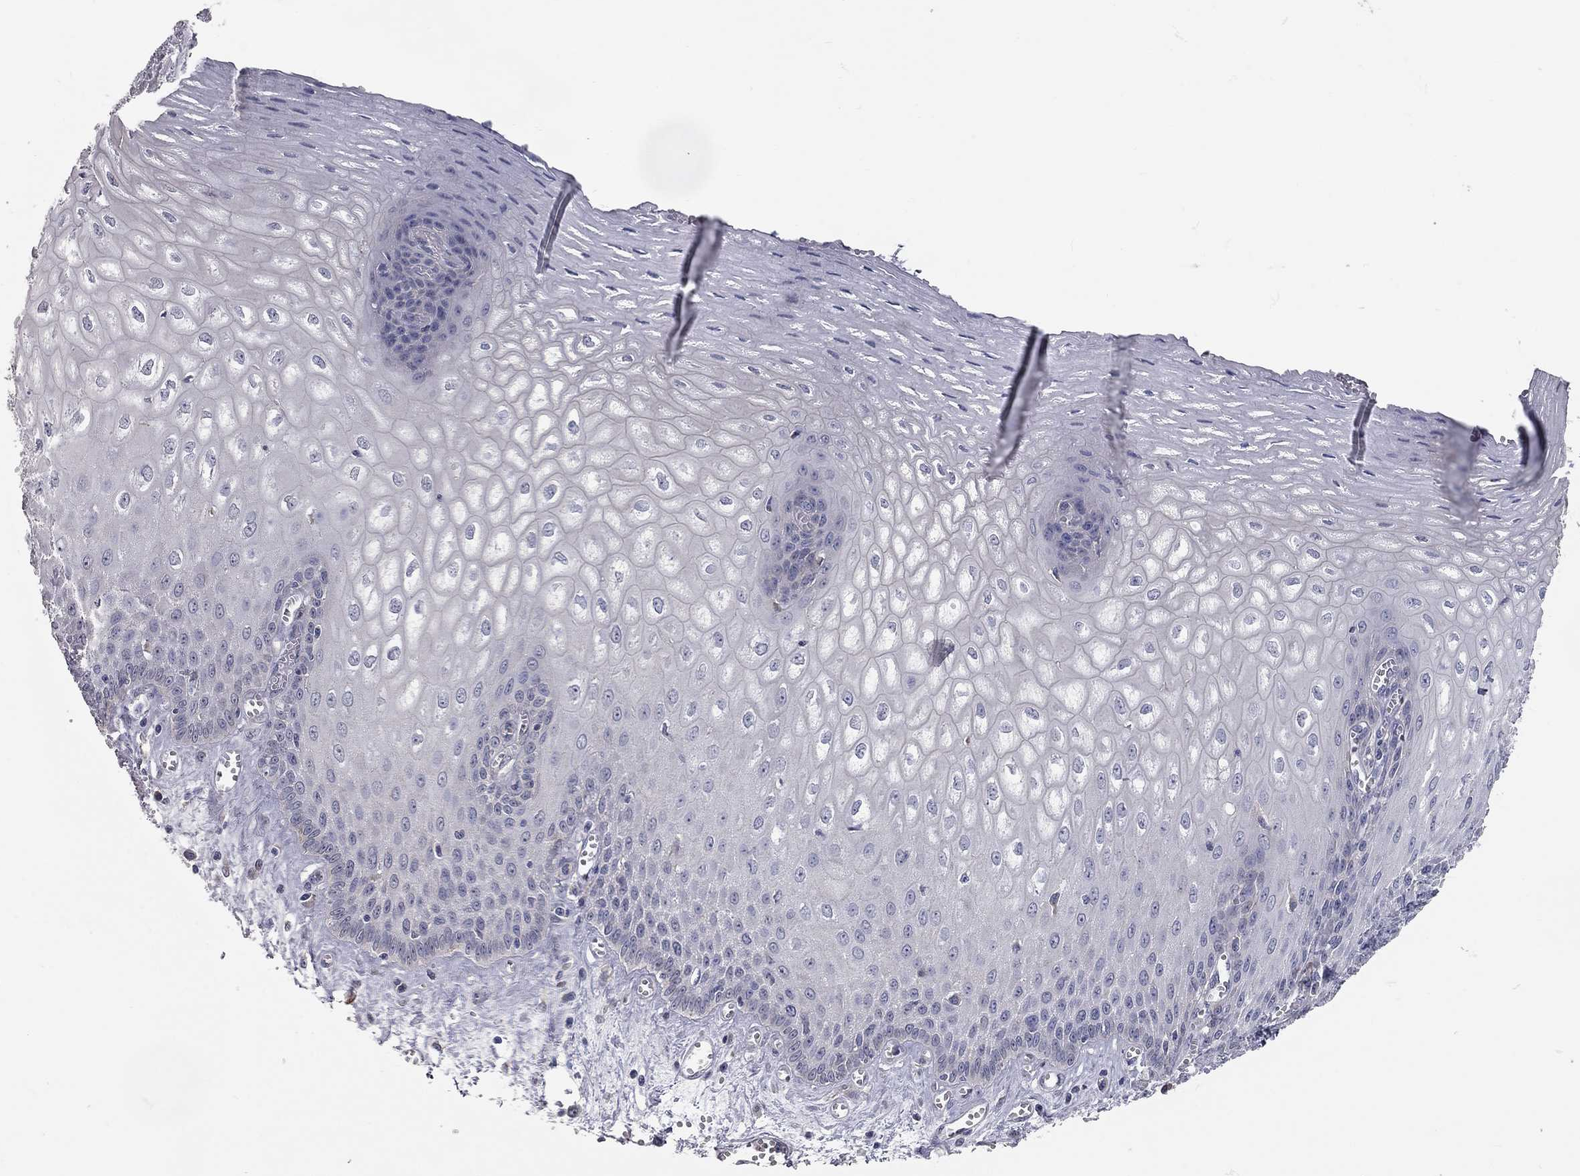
{"staining": {"intensity": "negative", "quantity": "none", "location": "none"}, "tissue": "esophagus", "cell_type": "Squamous epithelial cells", "image_type": "normal", "snomed": [{"axis": "morphology", "description": "Normal tissue, NOS"}, {"axis": "topography", "description": "Esophagus"}], "caption": "Immunohistochemistry (IHC) of normal human esophagus exhibits no expression in squamous epithelial cells.", "gene": "XAGE2", "patient": {"sex": "male", "age": 58}}